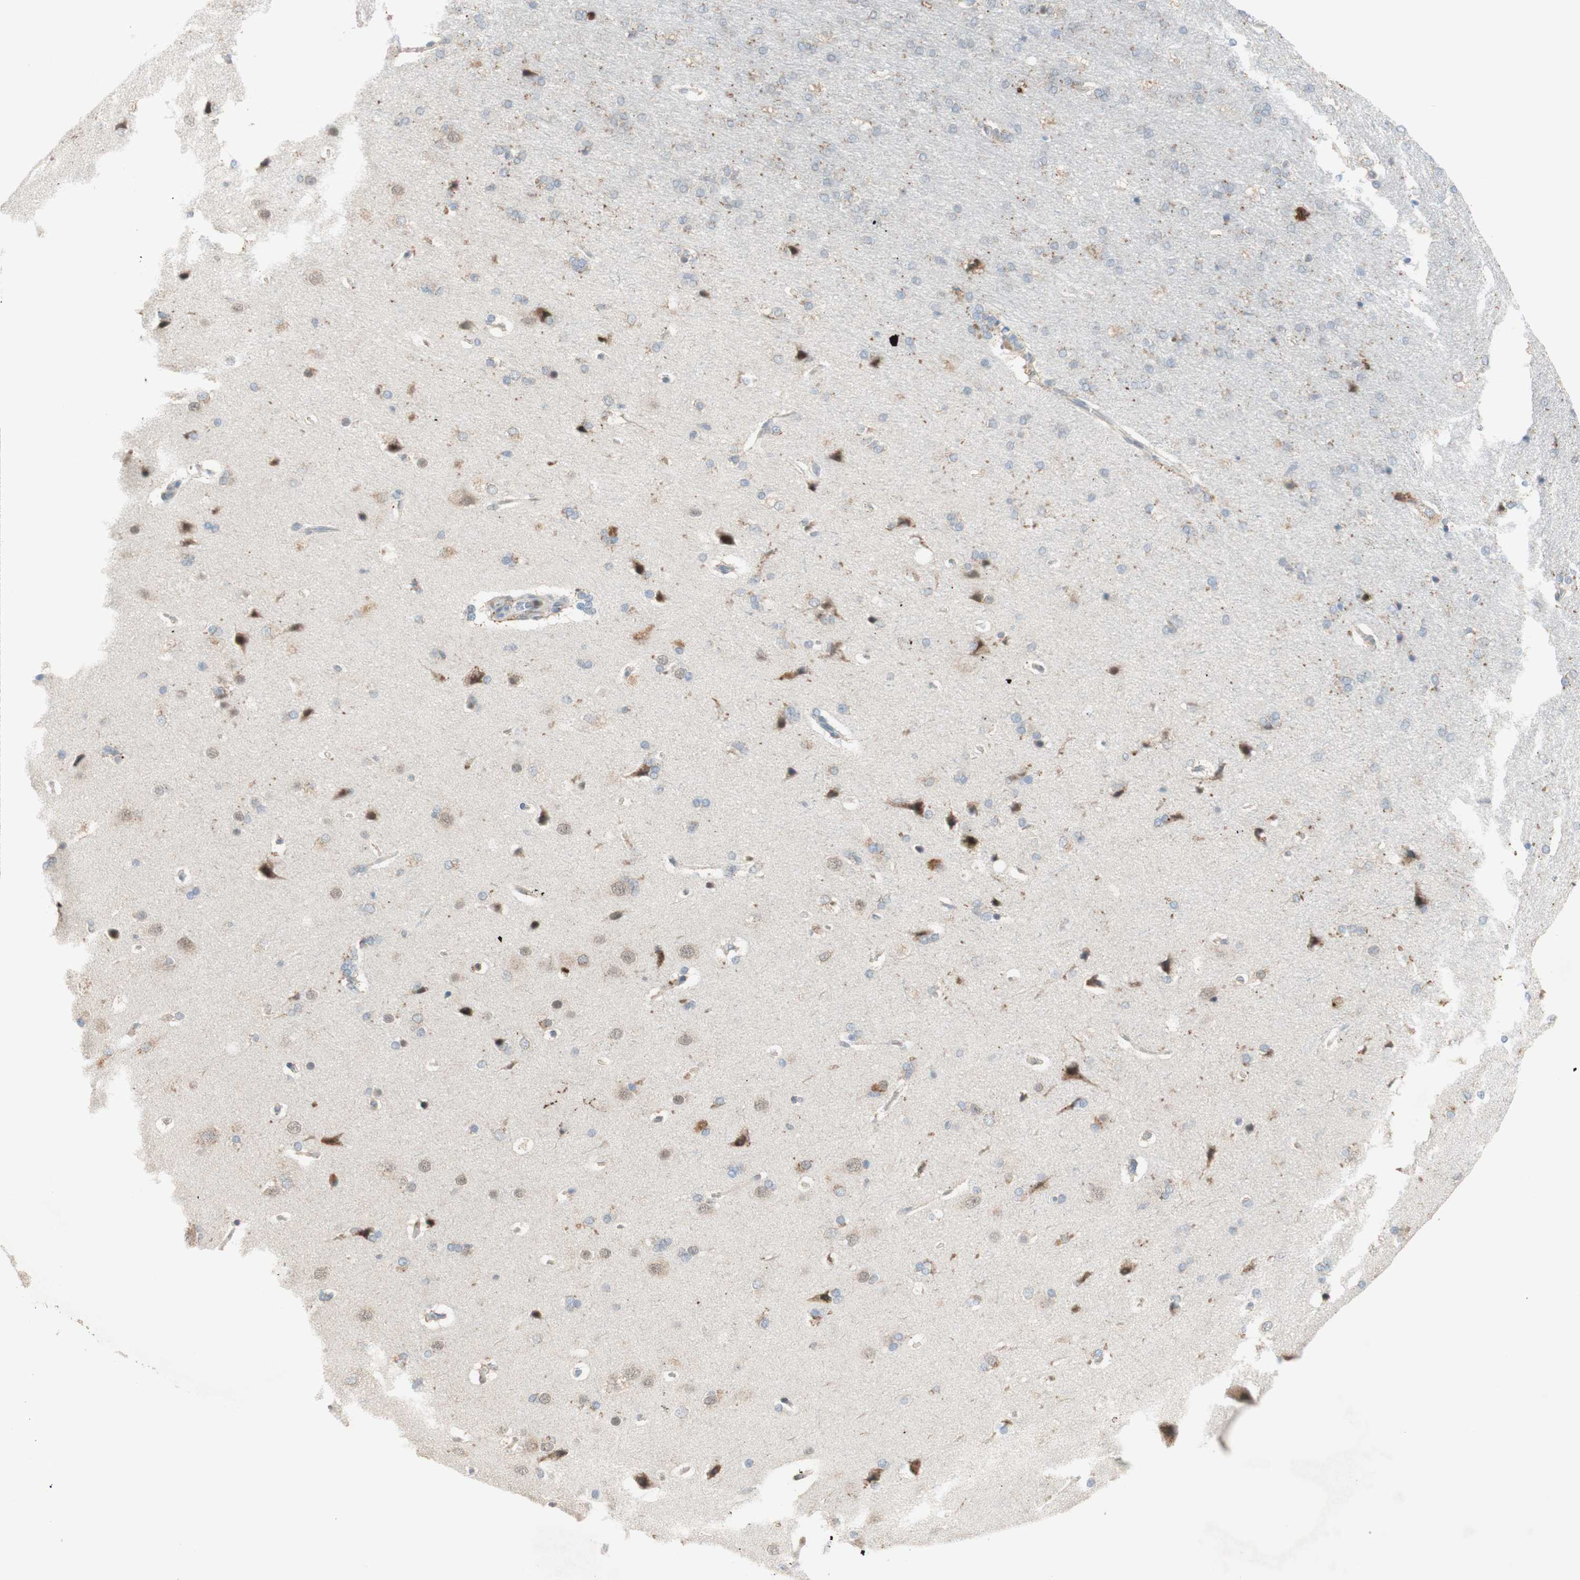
{"staining": {"intensity": "weak", "quantity": "25%-75%", "location": "cytoplasmic/membranous"}, "tissue": "cerebral cortex", "cell_type": "Endothelial cells", "image_type": "normal", "snomed": [{"axis": "morphology", "description": "Normal tissue, NOS"}, {"axis": "topography", "description": "Cerebral cortex"}], "caption": "IHC photomicrograph of normal cerebral cortex stained for a protein (brown), which exhibits low levels of weak cytoplasmic/membranous positivity in approximately 25%-75% of endothelial cells.", "gene": "GAPT", "patient": {"sex": "male", "age": 62}}